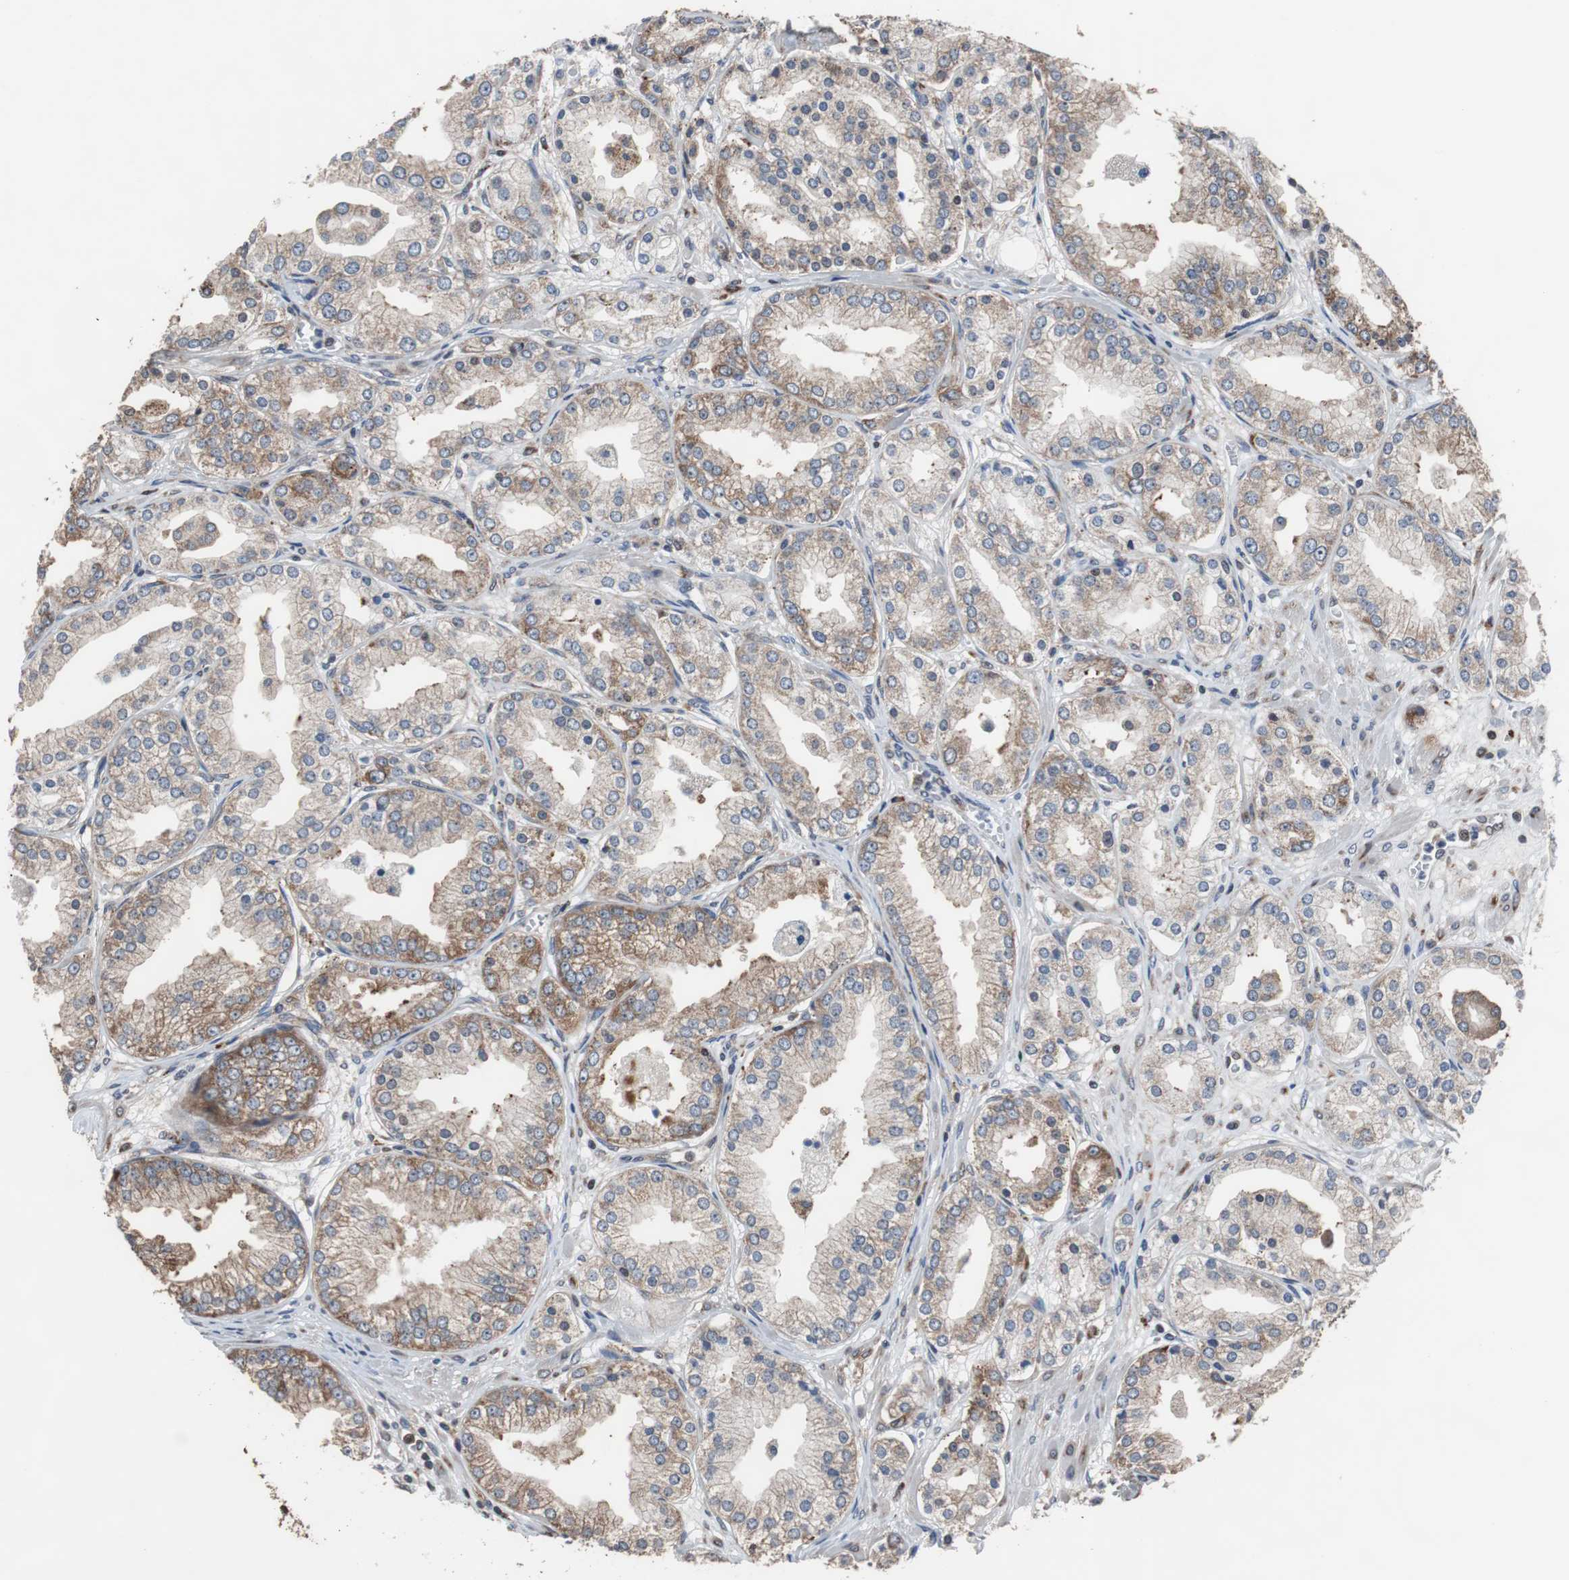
{"staining": {"intensity": "moderate", "quantity": ">75%", "location": "cytoplasmic/membranous"}, "tissue": "prostate cancer", "cell_type": "Tumor cells", "image_type": "cancer", "snomed": [{"axis": "morphology", "description": "Adenocarcinoma, High grade"}, {"axis": "topography", "description": "Prostate"}], "caption": "Brown immunohistochemical staining in human prostate adenocarcinoma (high-grade) exhibits moderate cytoplasmic/membranous staining in approximately >75% of tumor cells.", "gene": "USP10", "patient": {"sex": "male", "age": 61}}